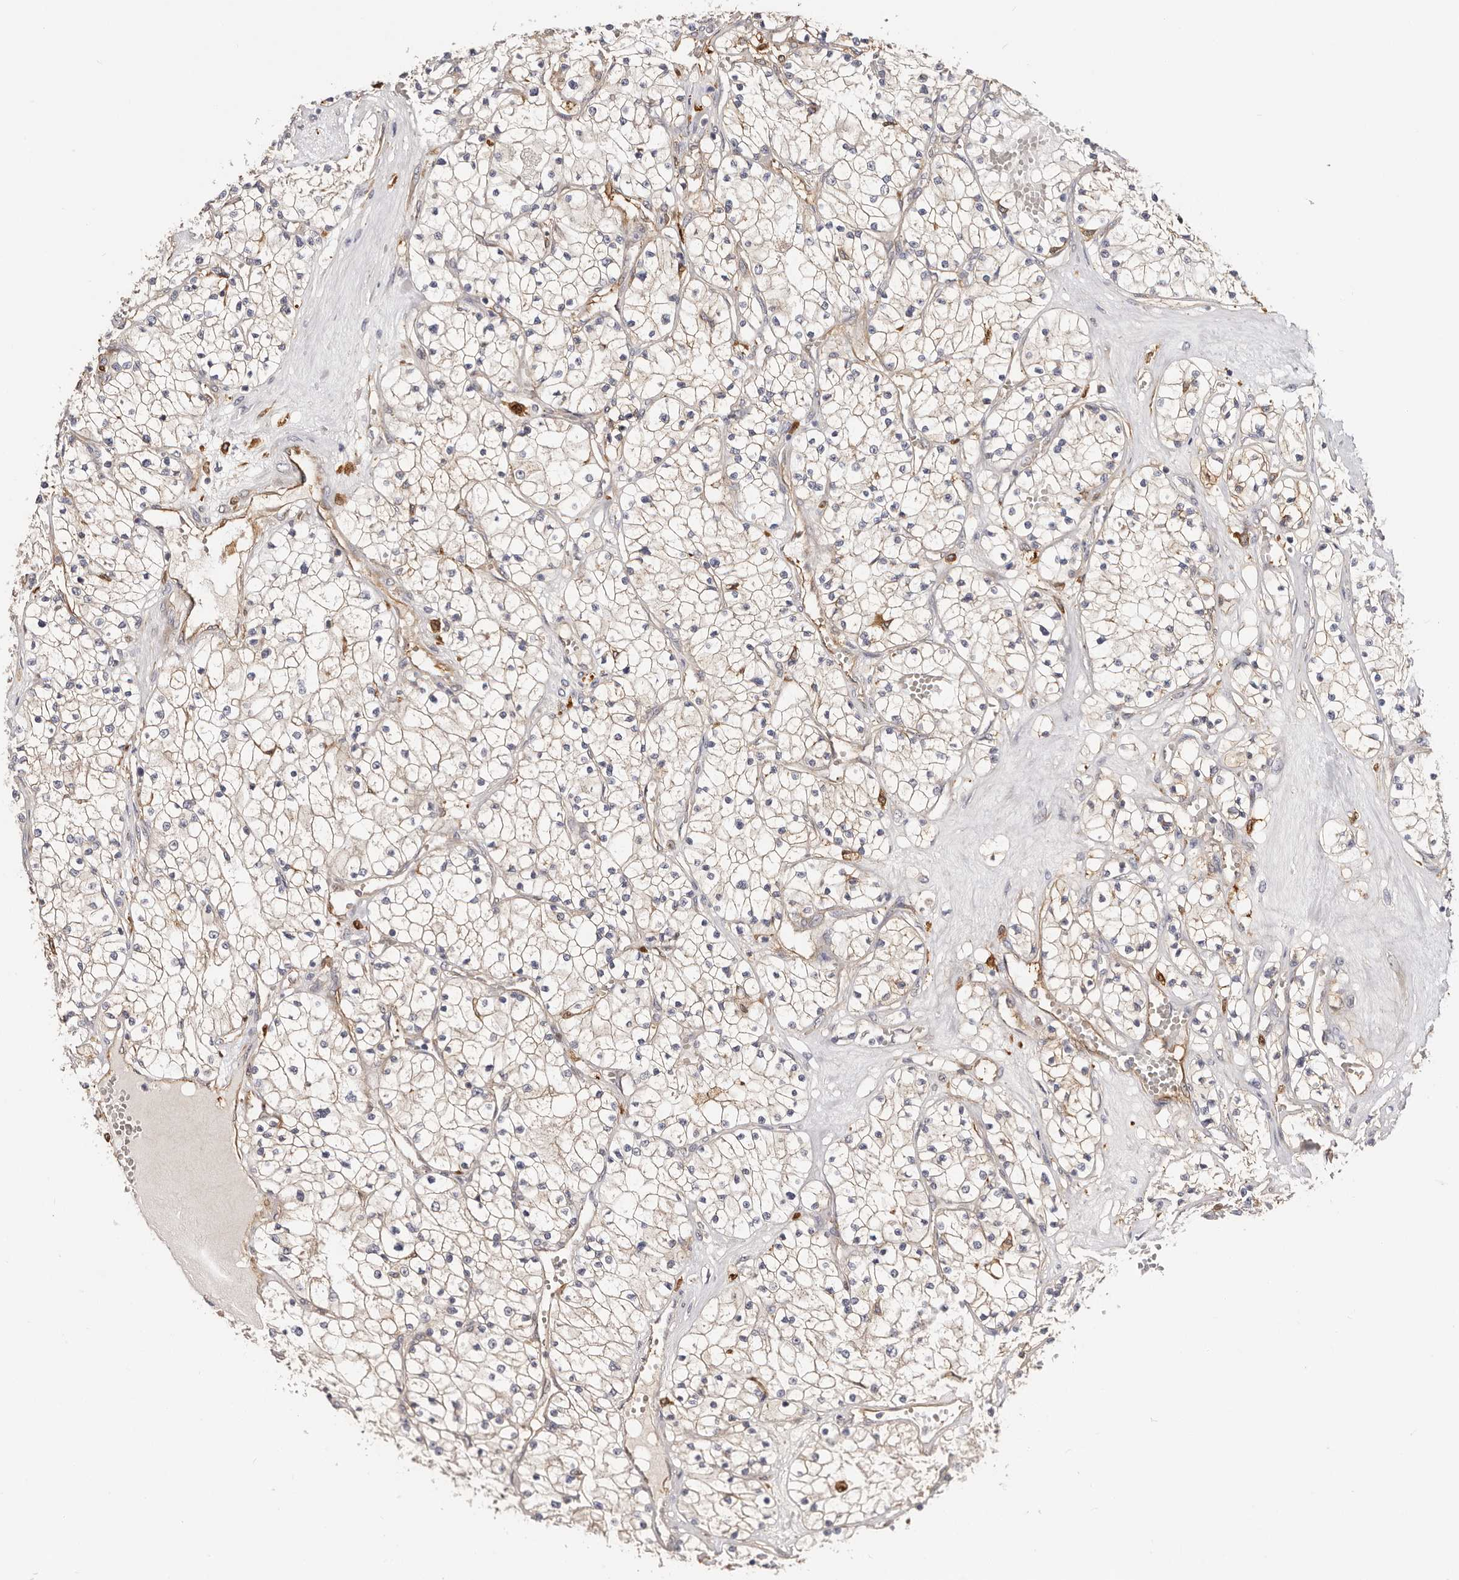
{"staining": {"intensity": "weak", "quantity": "<25%", "location": "cytoplasmic/membranous"}, "tissue": "renal cancer", "cell_type": "Tumor cells", "image_type": "cancer", "snomed": [{"axis": "morphology", "description": "Normal tissue, NOS"}, {"axis": "morphology", "description": "Adenocarcinoma, NOS"}, {"axis": "topography", "description": "Kidney"}], "caption": "Immunohistochemistry histopathology image of neoplastic tissue: renal cancer stained with DAB (3,3'-diaminobenzidine) demonstrates no significant protein expression in tumor cells.", "gene": "LAP3", "patient": {"sex": "male", "age": 68}}